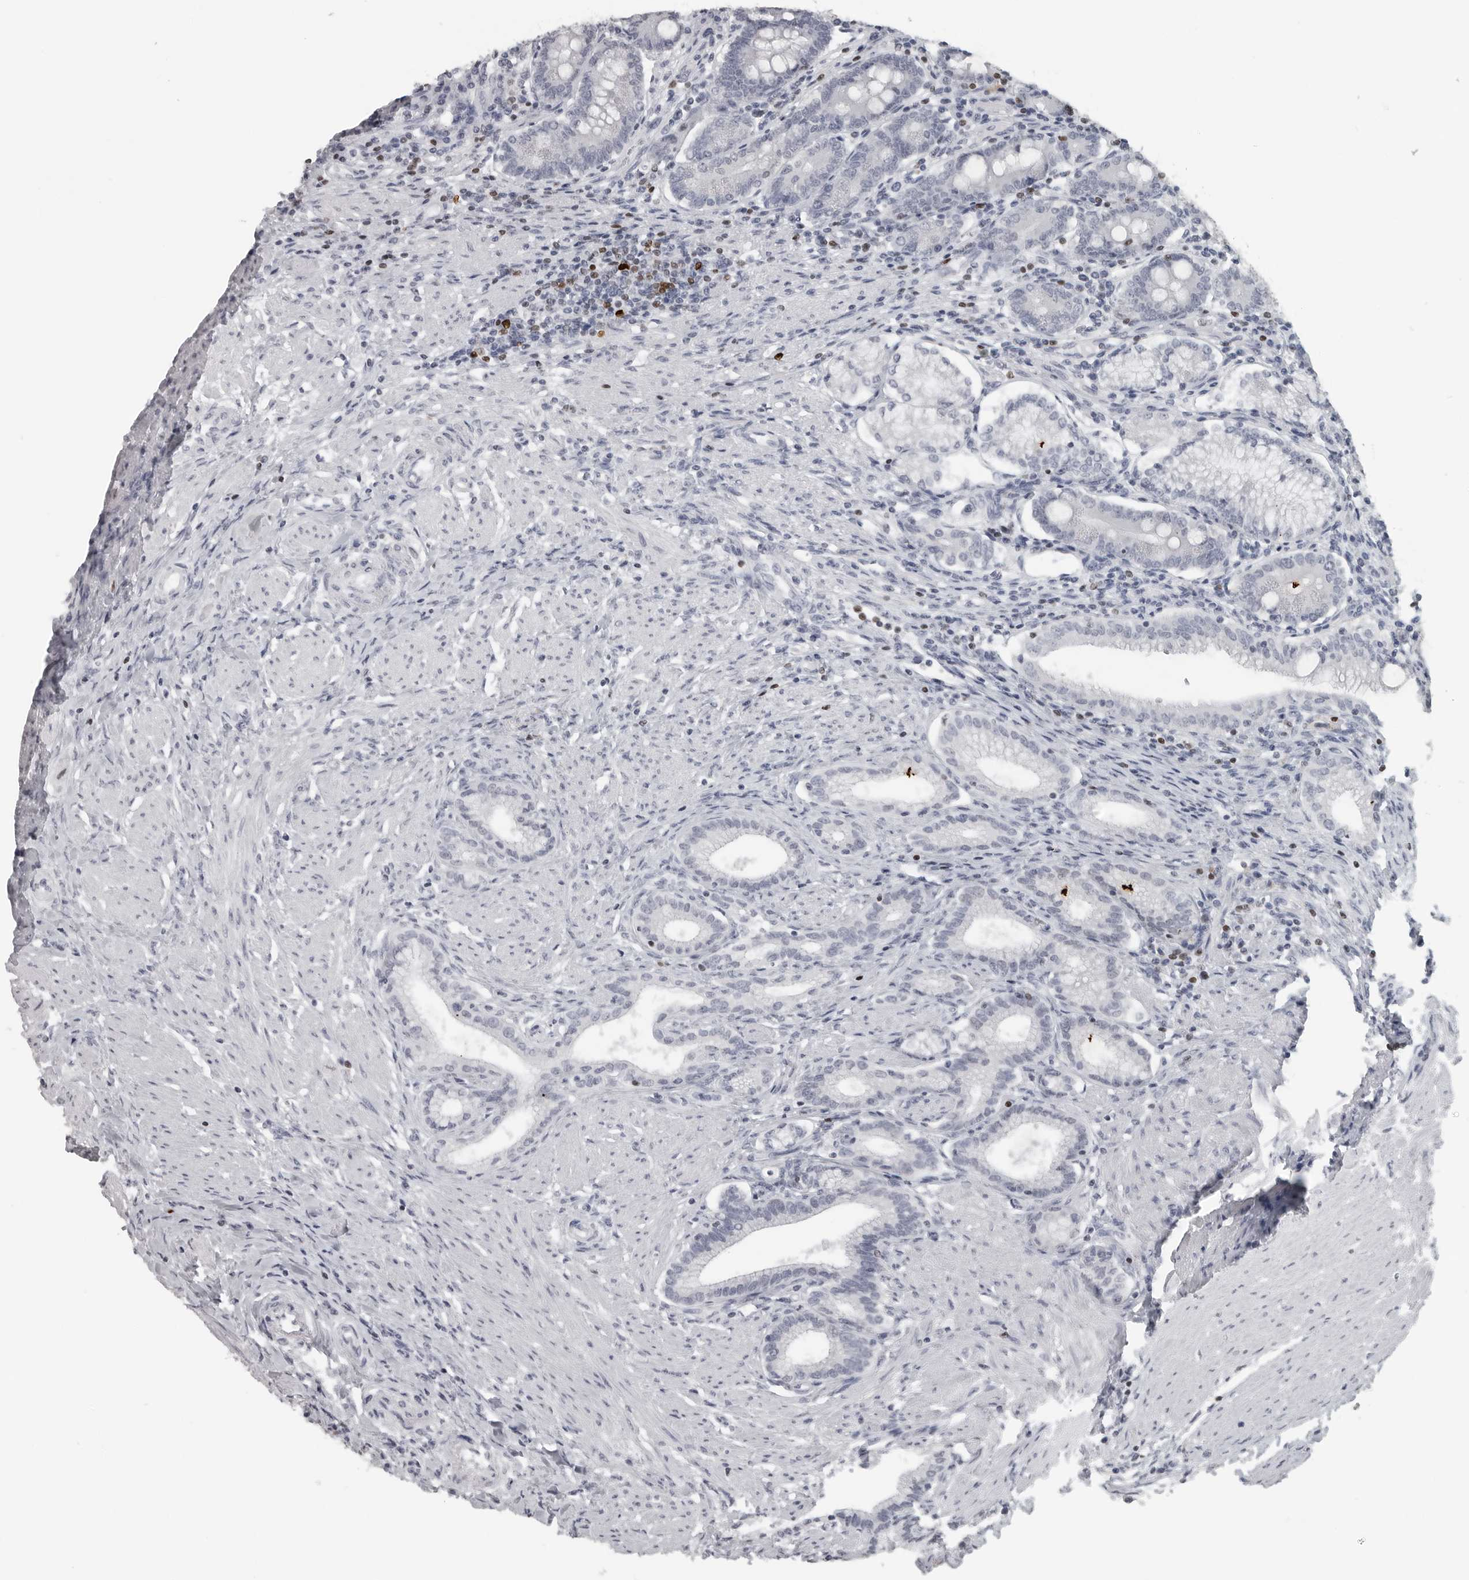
{"staining": {"intensity": "negative", "quantity": "none", "location": "none"}, "tissue": "duodenum", "cell_type": "Glandular cells", "image_type": "normal", "snomed": [{"axis": "morphology", "description": "Normal tissue, NOS"}, {"axis": "morphology", "description": "Adenocarcinoma, NOS"}, {"axis": "topography", "description": "Pancreas"}, {"axis": "topography", "description": "Duodenum"}], "caption": "A high-resolution image shows immunohistochemistry (IHC) staining of unremarkable duodenum, which reveals no significant positivity in glandular cells.", "gene": "SATB2", "patient": {"sex": "male", "age": 50}}